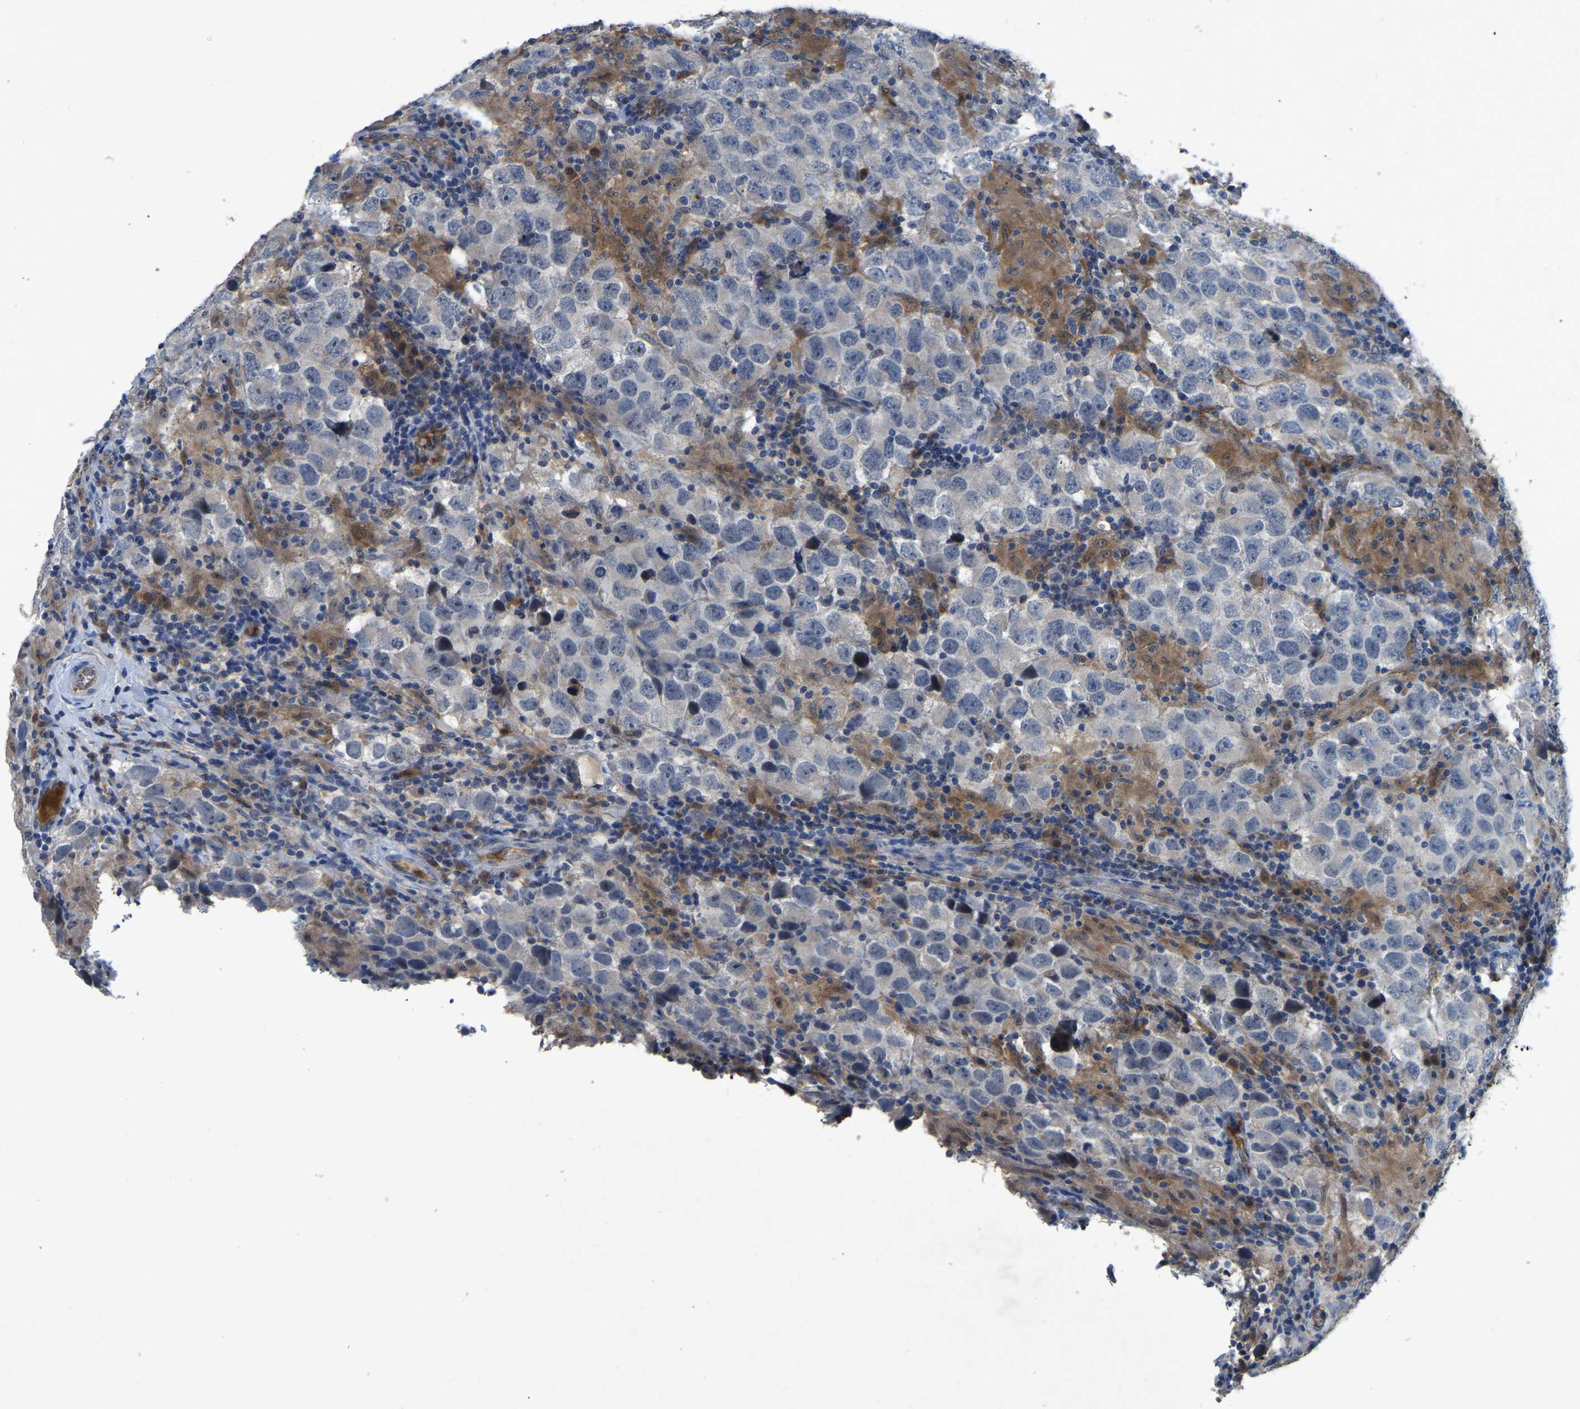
{"staining": {"intensity": "negative", "quantity": "none", "location": "none"}, "tissue": "testis cancer", "cell_type": "Tumor cells", "image_type": "cancer", "snomed": [{"axis": "morphology", "description": "Carcinoma, Embryonal, NOS"}, {"axis": "topography", "description": "Testis"}], "caption": "Immunohistochemical staining of testis cancer shows no significant positivity in tumor cells. Brightfield microscopy of immunohistochemistry (IHC) stained with DAB (brown) and hematoxylin (blue), captured at high magnification.", "gene": "FHIT", "patient": {"sex": "male", "age": 21}}